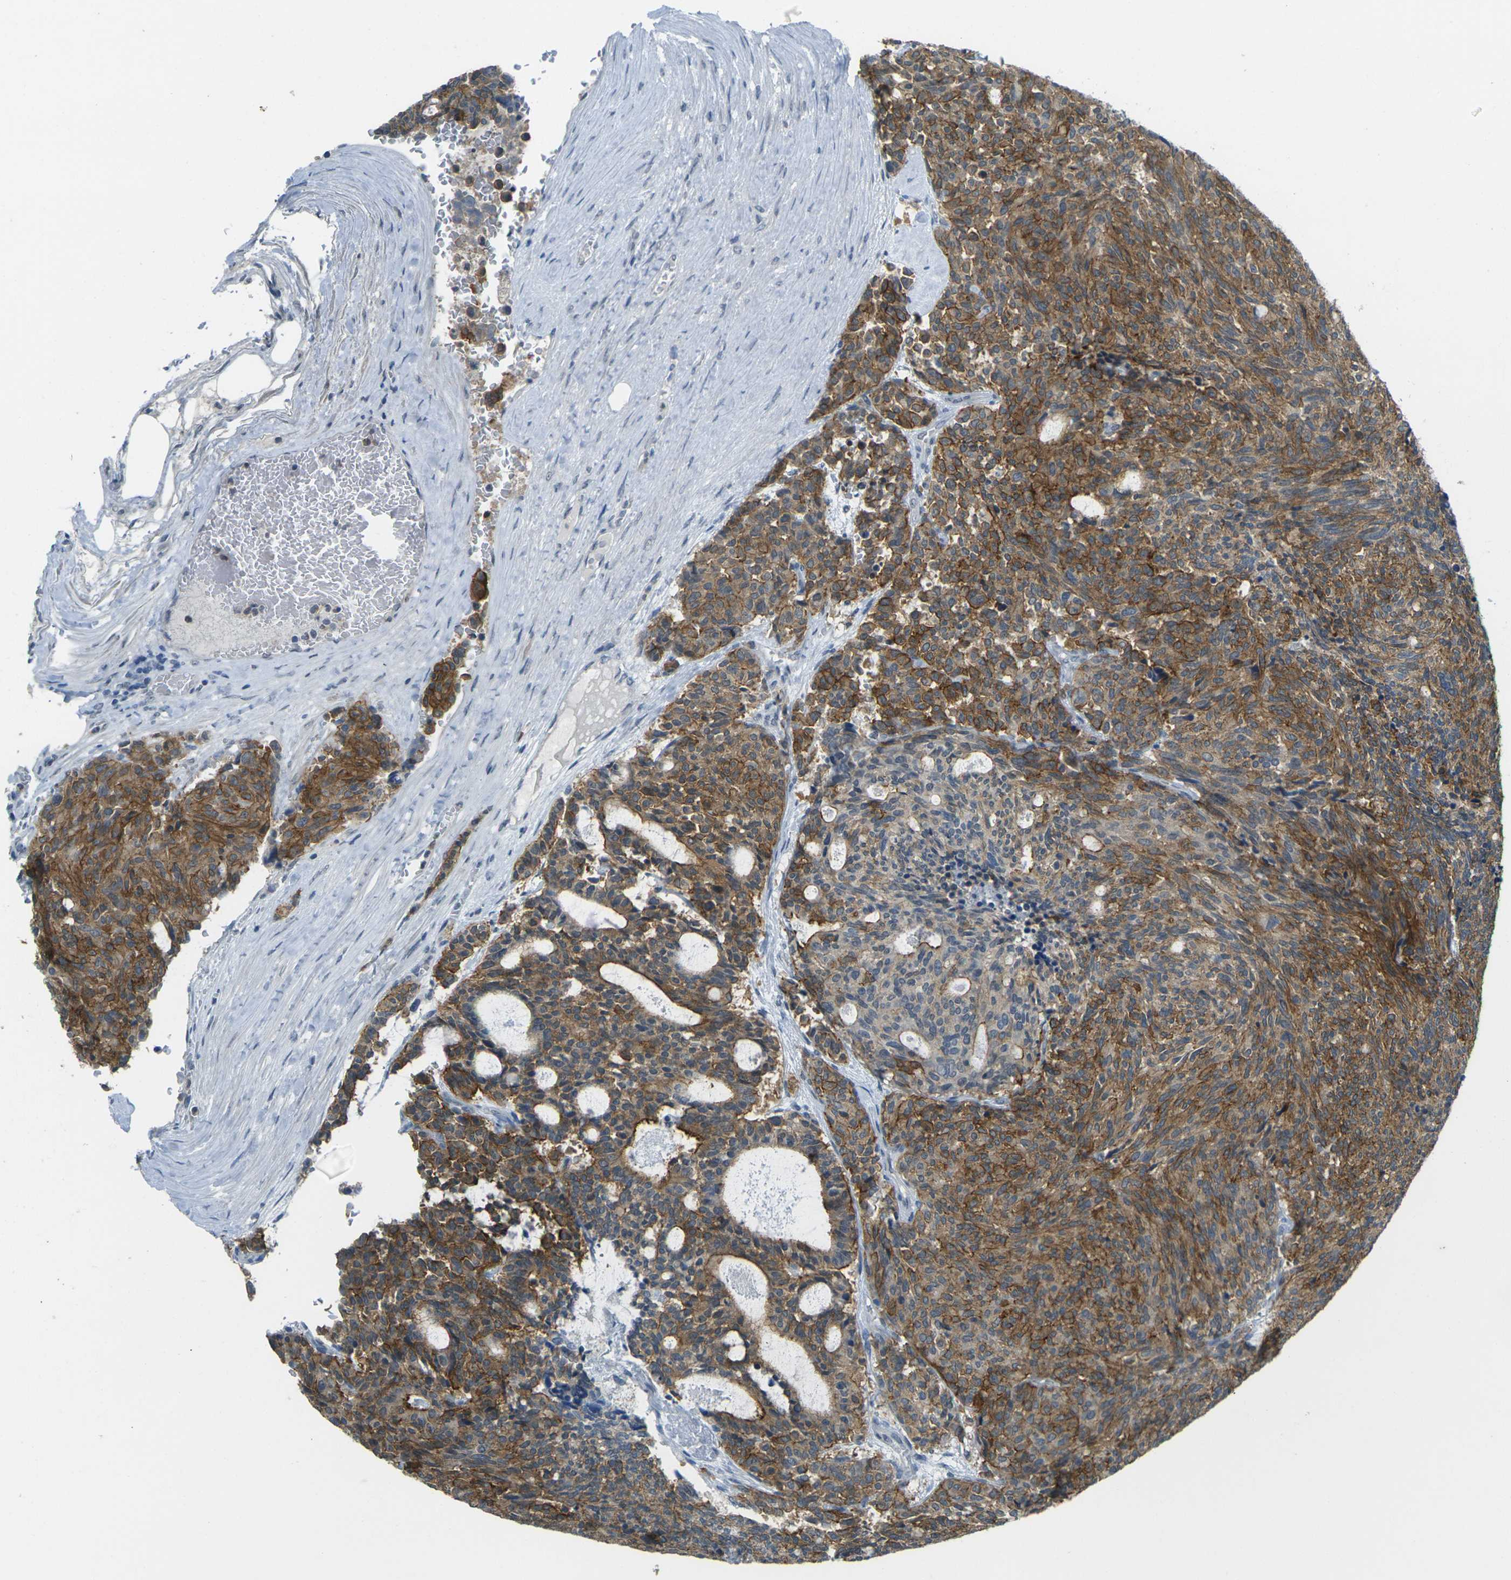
{"staining": {"intensity": "strong", "quantity": ">75%", "location": "cytoplasmic/membranous"}, "tissue": "carcinoid", "cell_type": "Tumor cells", "image_type": "cancer", "snomed": [{"axis": "morphology", "description": "Carcinoid, malignant, NOS"}, {"axis": "topography", "description": "Pancreas"}], "caption": "Carcinoid (malignant) stained with a protein marker exhibits strong staining in tumor cells.", "gene": "SPTBN2", "patient": {"sex": "female", "age": 54}}